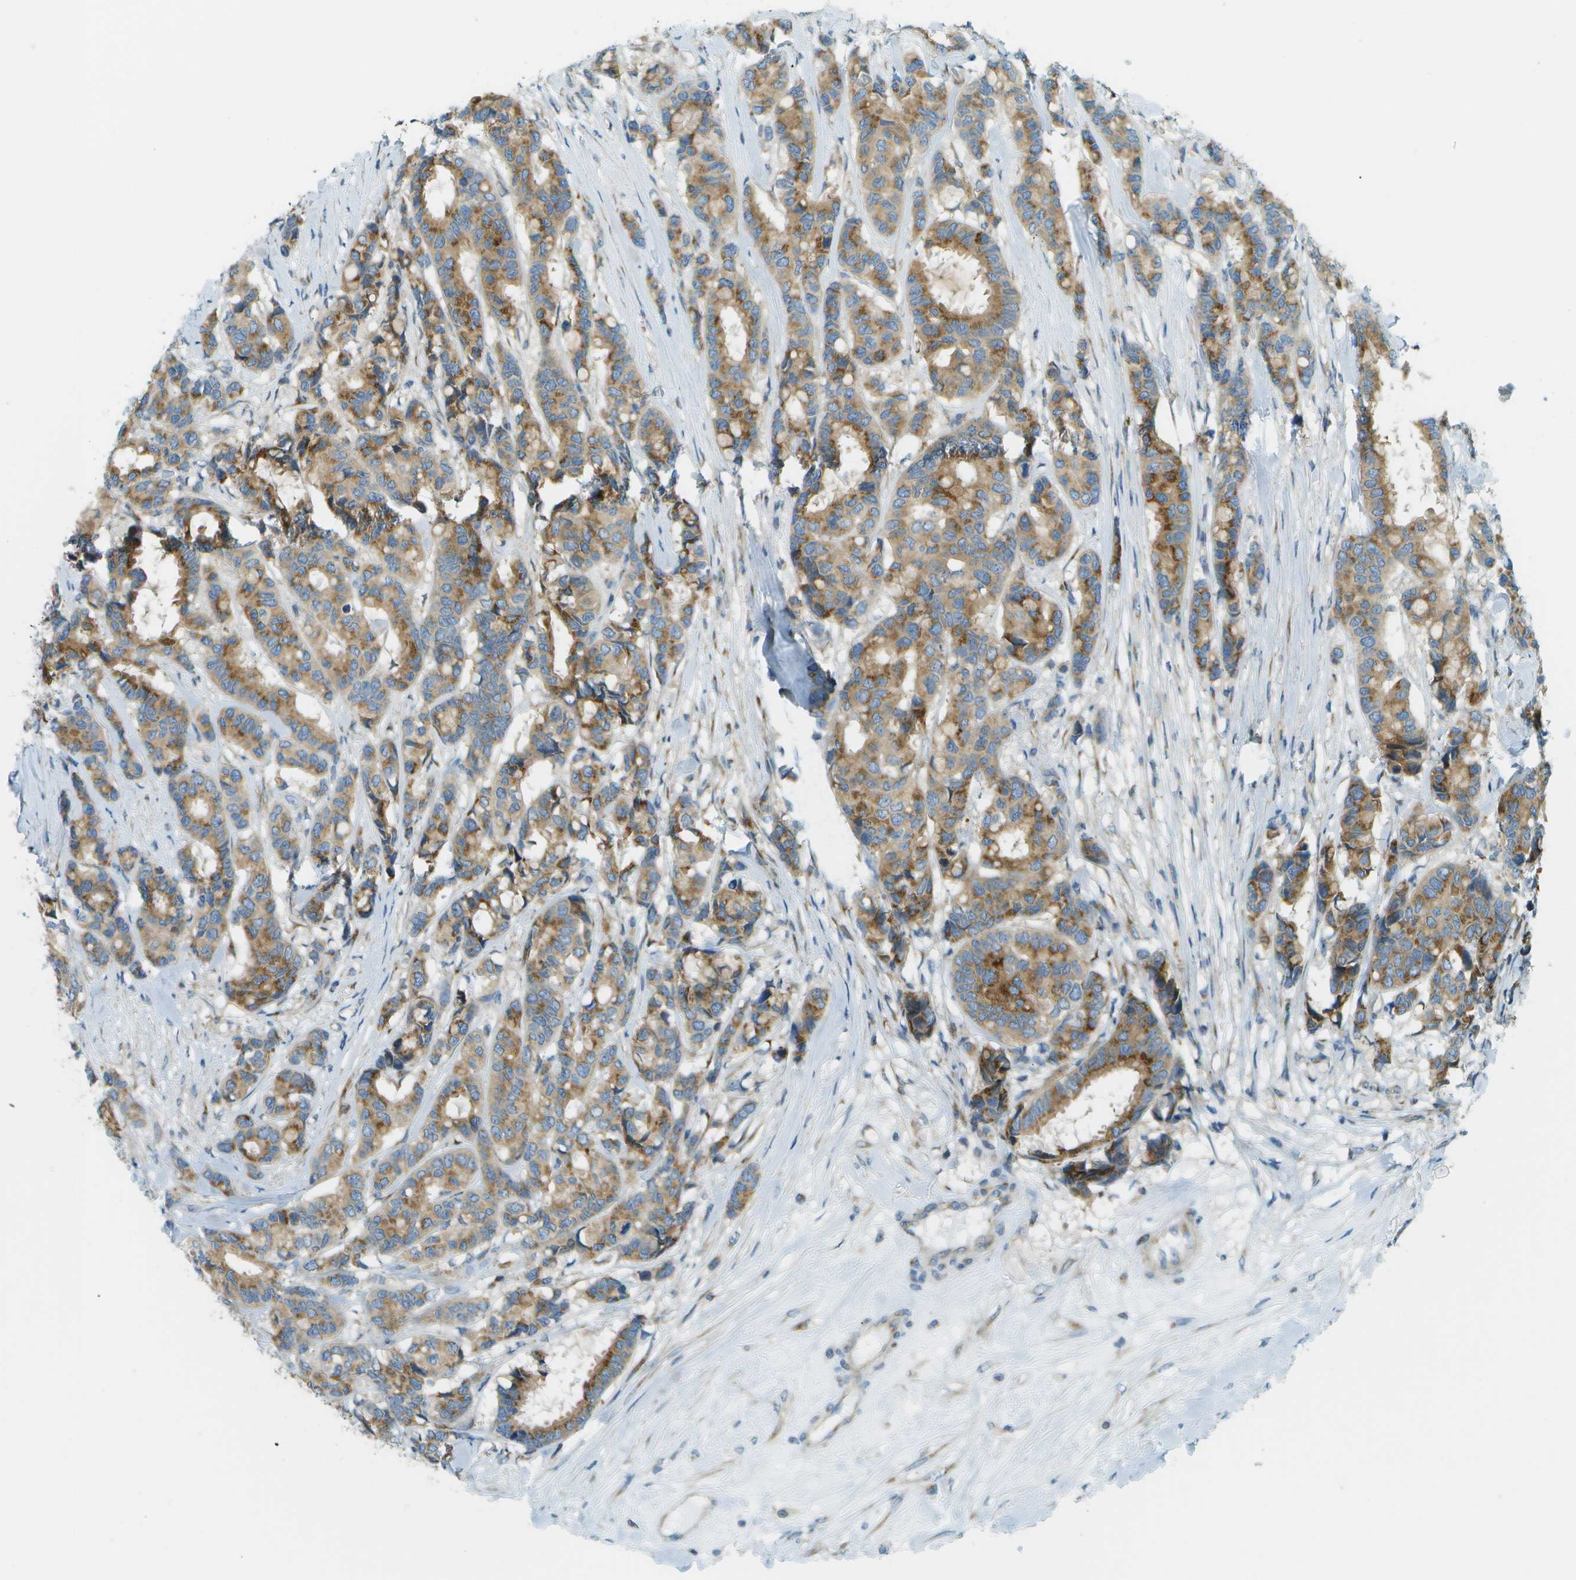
{"staining": {"intensity": "moderate", "quantity": ">75%", "location": "cytoplasmic/membranous"}, "tissue": "breast cancer", "cell_type": "Tumor cells", "image_type": "cancer", "snomed": [{"axis": "morphology", "description": "Duct carcinoma"}, {"axis": "topography", "description": "Breast"}], "caption": "About >75% of tumor cells in human breast infiltrating ductal carcinoma demonstrate moderate cytoplasmic/membranous protein positivity as visualized by brown immunohistochemical staining.", "gene": "ACBD3", "patient": {"sex": "female", "age": 87}}